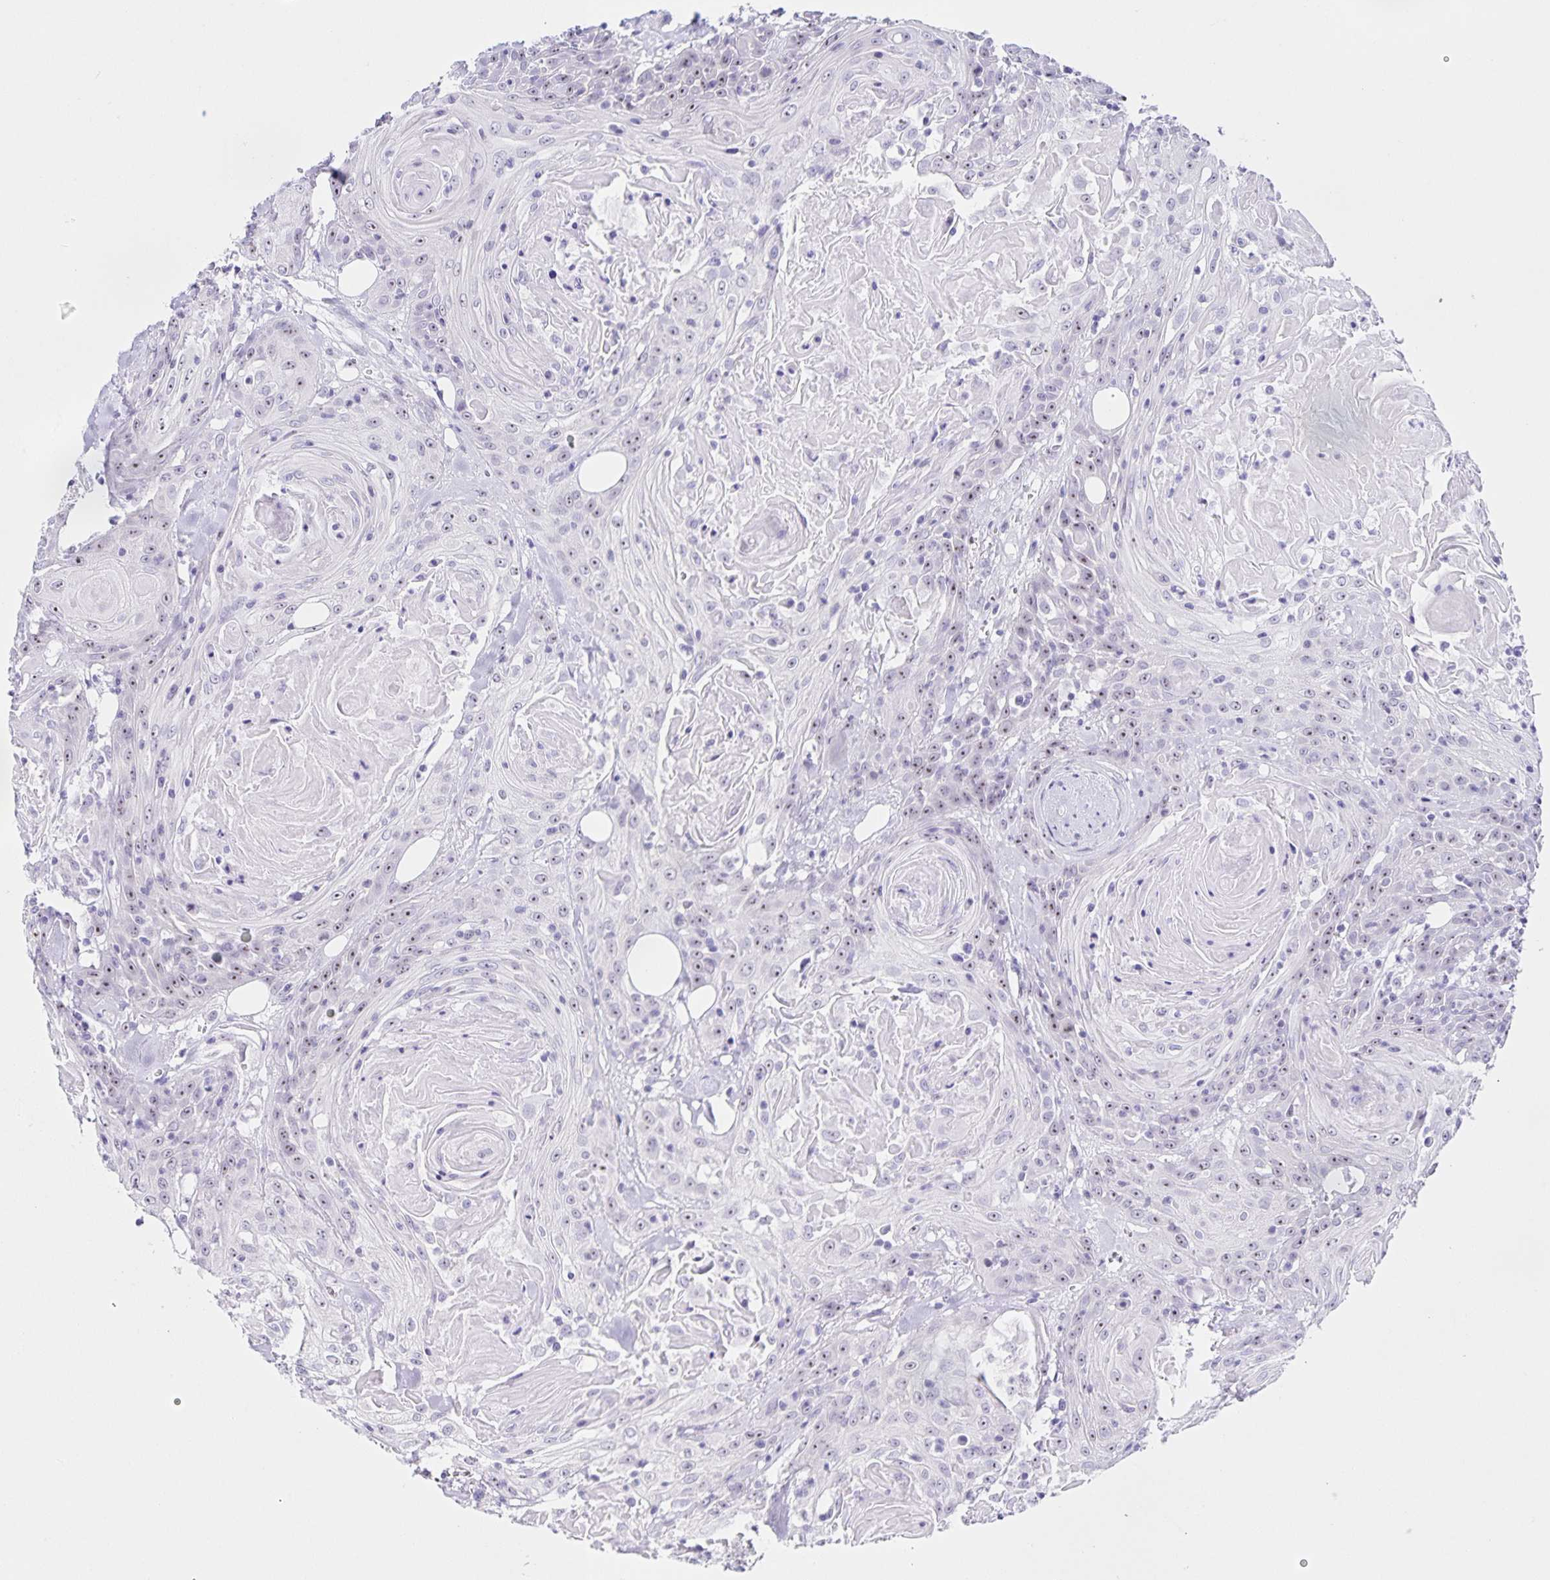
{"staining": {"intensity": "weak", "quantity": "25%-75%", "location": "nuclear"}, "tissue": "head and neck cancer", "cell_type": "Tumor cells", "image_type": "cancer", "snomed": [{"axis": "morphology", "description": "Squamous cell carcinoma, NOS"}, {"axis": "topography", "description": "Head-Neck"}], "caption": "Immunohistochemical staining of squamous cell carcinoma (head and neck) demonstrates weak nuclear protein expression in about 25%-75% of tumor cells.", "gene": "FAM170A", "patient": {"sex": "female", "age": 84}}